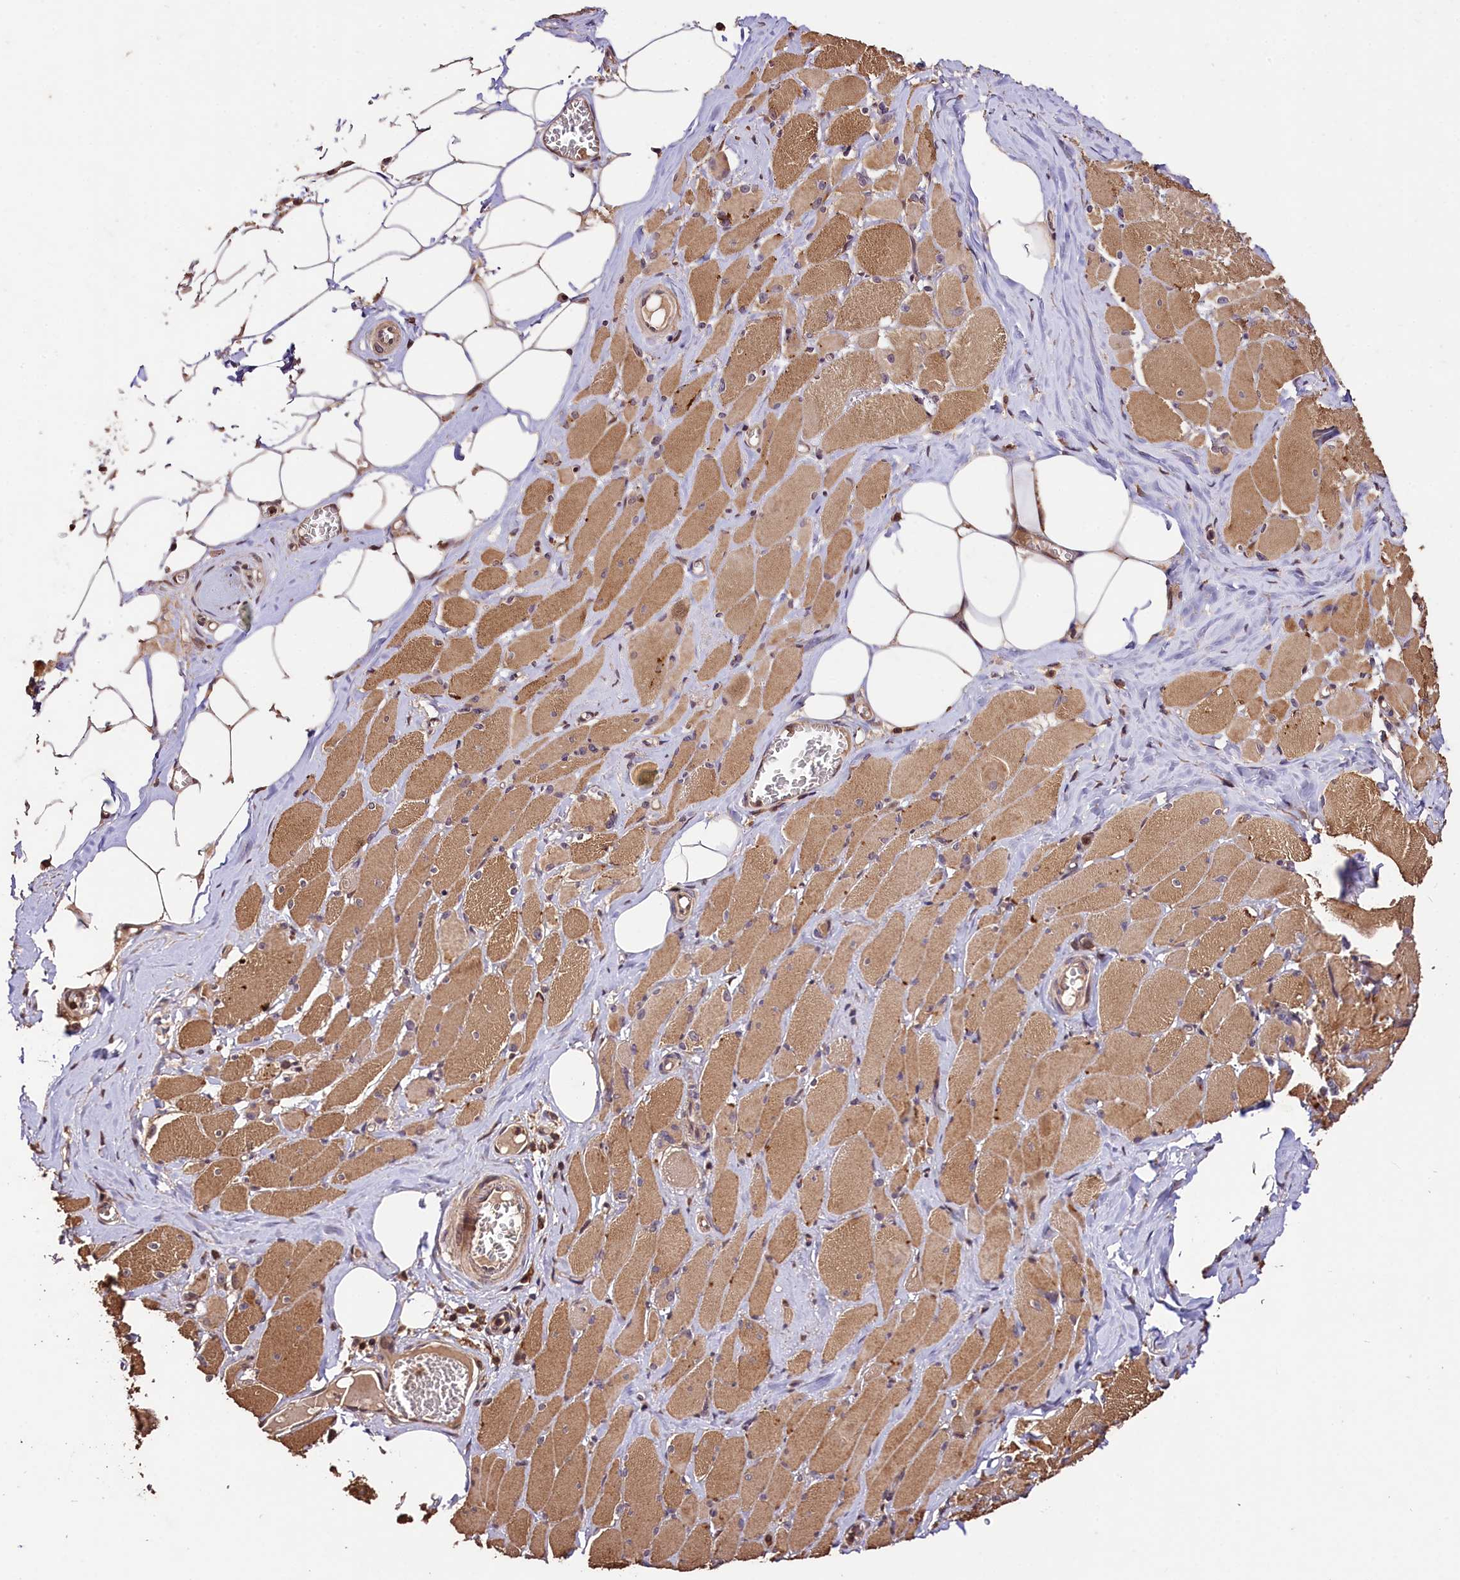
{"staining": {"intensity": "moderate", "quantity": ">75%", "location": "cytoplasmic/membranous"}, "tissue": "skeletal muscle", "cell_type": "Myocytes", "image_type": "normal", "snomed": [{"axis": "morphology", "description": "Normal tissue, NOS"}, {"axis": "morphology", "description": "Basal cell carcinoma"}, {"axis": "topography", "description": "Skeletal muscle"}], "caption": "Immunohistochemical staining of benign human skeletal muscle reveals >75% levels of moderate cytoplasmic/membranous protein expression in about >75% of myocytes. Nuclei are stained in blue.", "gene": "KPTN", "patient": {"sex": "female", "age": 64}}